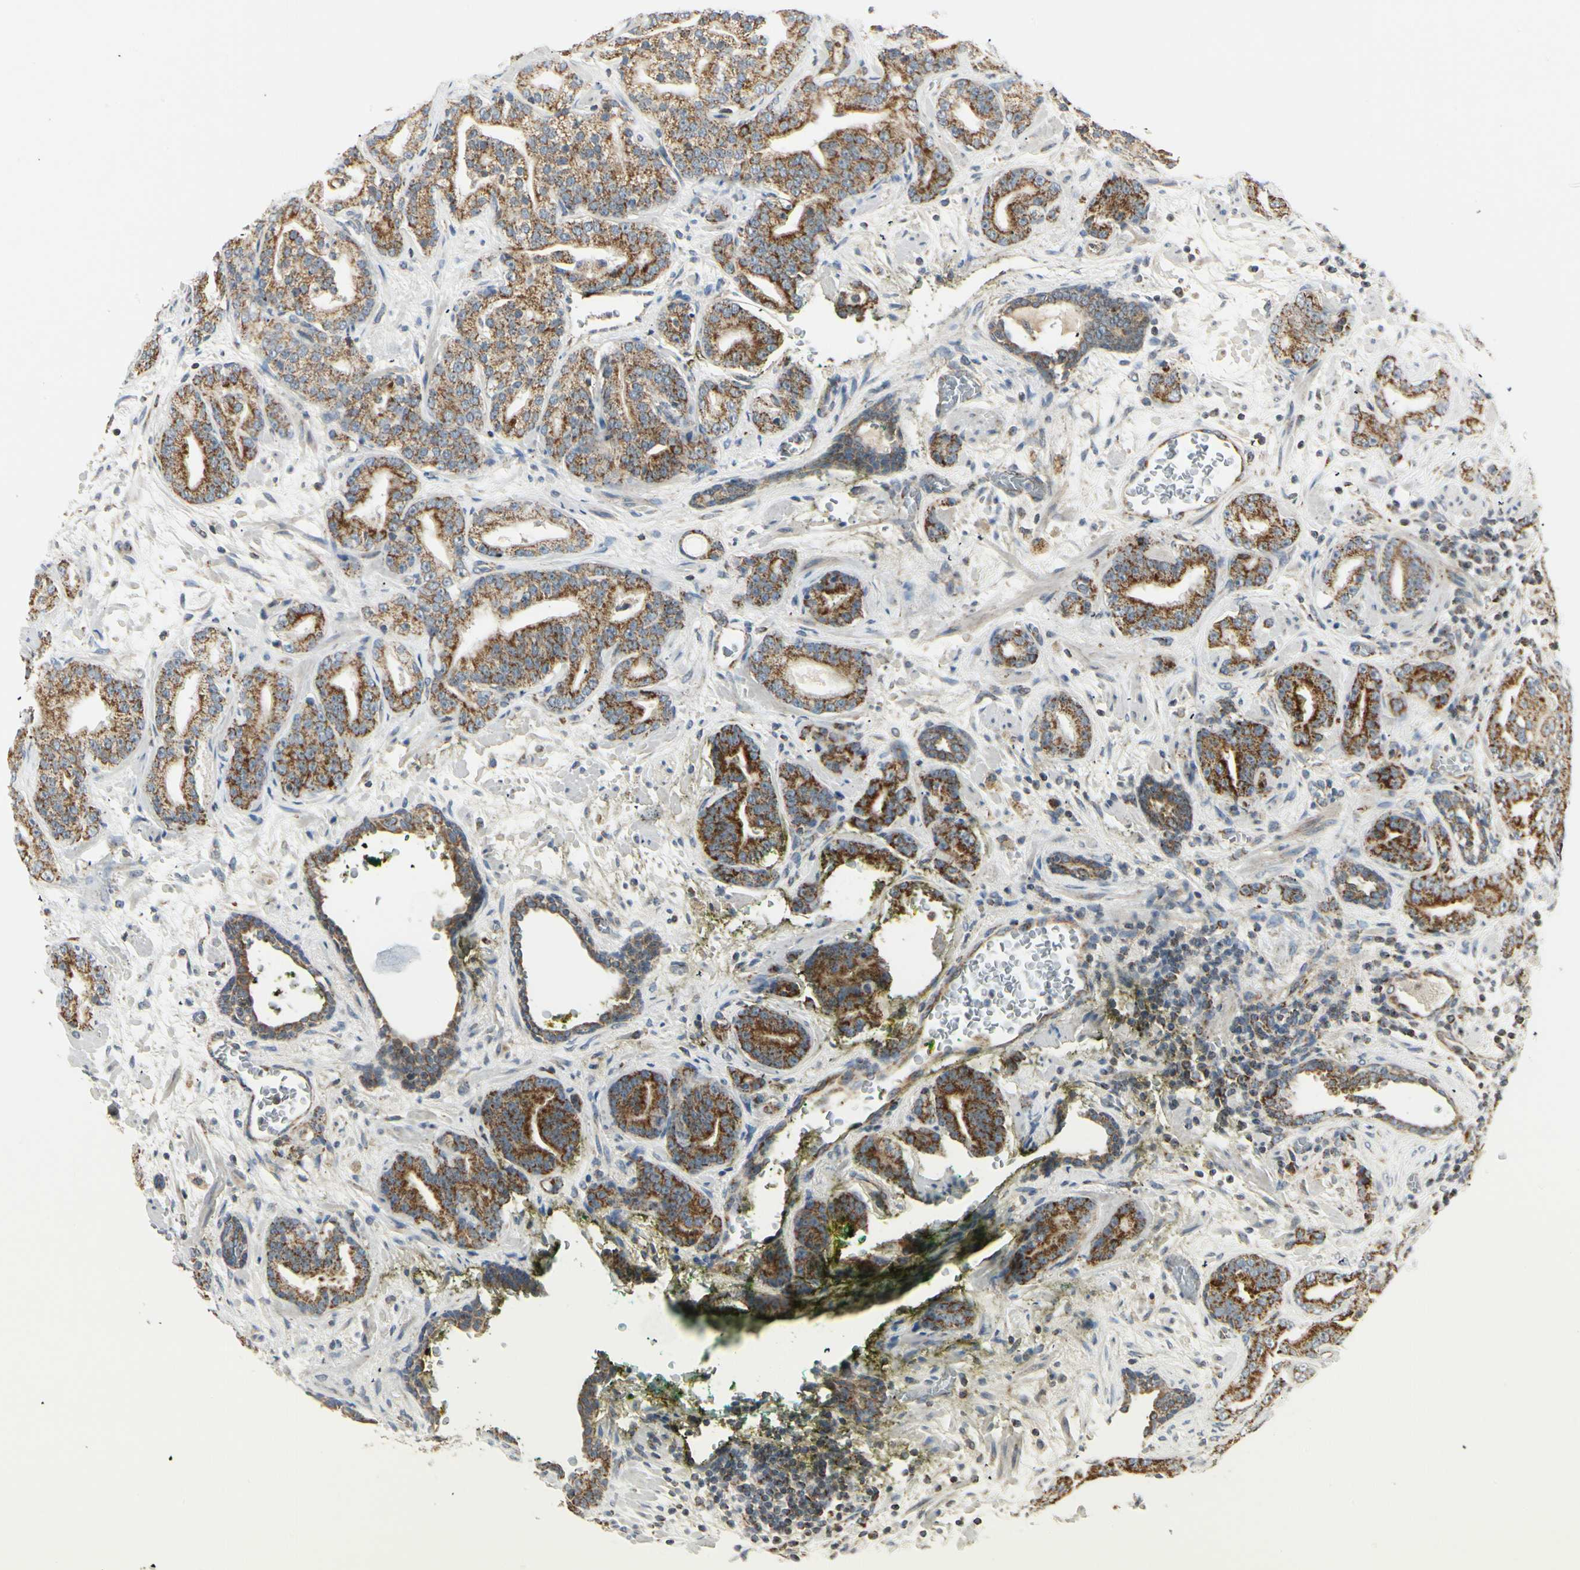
{"staining": {"intensity": "strong", "quantity": ">75%", "location": "cytoplasmic/membranous"}, "tissue": "prostate cancer", "cell_type": "Tumor cells", "image_type": "cancer", "snomed": [{"axis": "morphology", "description": "Adenocarcinoma, Low grade"}, {"axis": "topography", "description": "Prostate"}], "caption": "Immunohistochemistry histopathology image of neoplastic tissue: human prostate low-grade adenocarcinoma stained using immunohistochemistry (IHC) shows high levels of strong protein expression localized specifically in the cytoplasmic/membranous of tumor cells, appearing as a cytoplasmic/membranous brown color.", "gene": "ANKS6", "patient": {"sex": "male", "age": 63}}